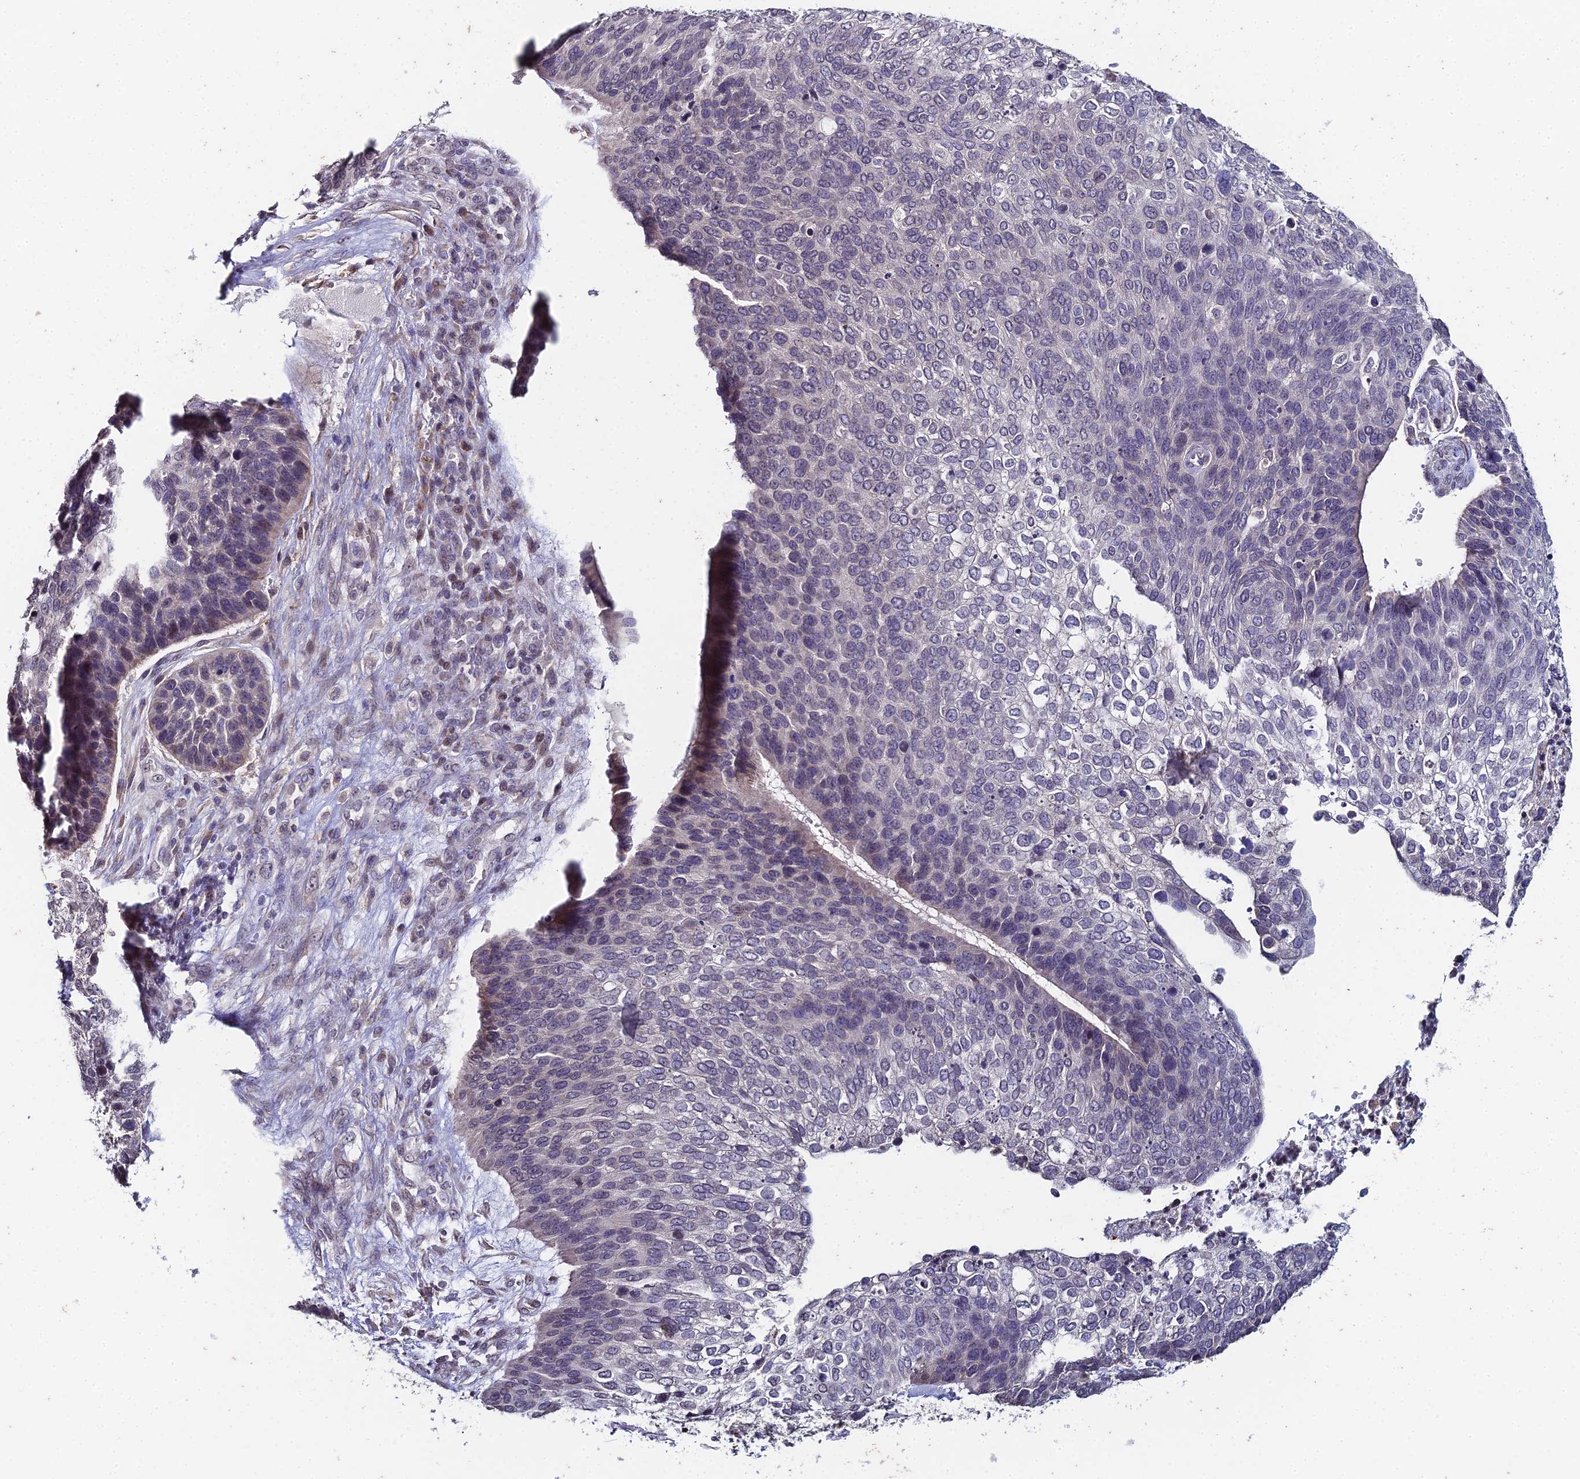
{"staining": {"intensity": "negative", "quantity": "none", "location": "none"}, "tissue": "skin cancer", "cell_type": "Tumor cells", "image_type": "cancer", "snomed": [{"axis": "morphology", "description": "Basal cell carcinoma"}, {"axis": "topography", "description": "Skin"}], "caption": "Skin cancer (basal cell carcinoma) was stained to show a protein in brown. There is no significant positivity in tumor cells.", "gene": "PRR22", "patient": {"sex": "female", "age": 74}}